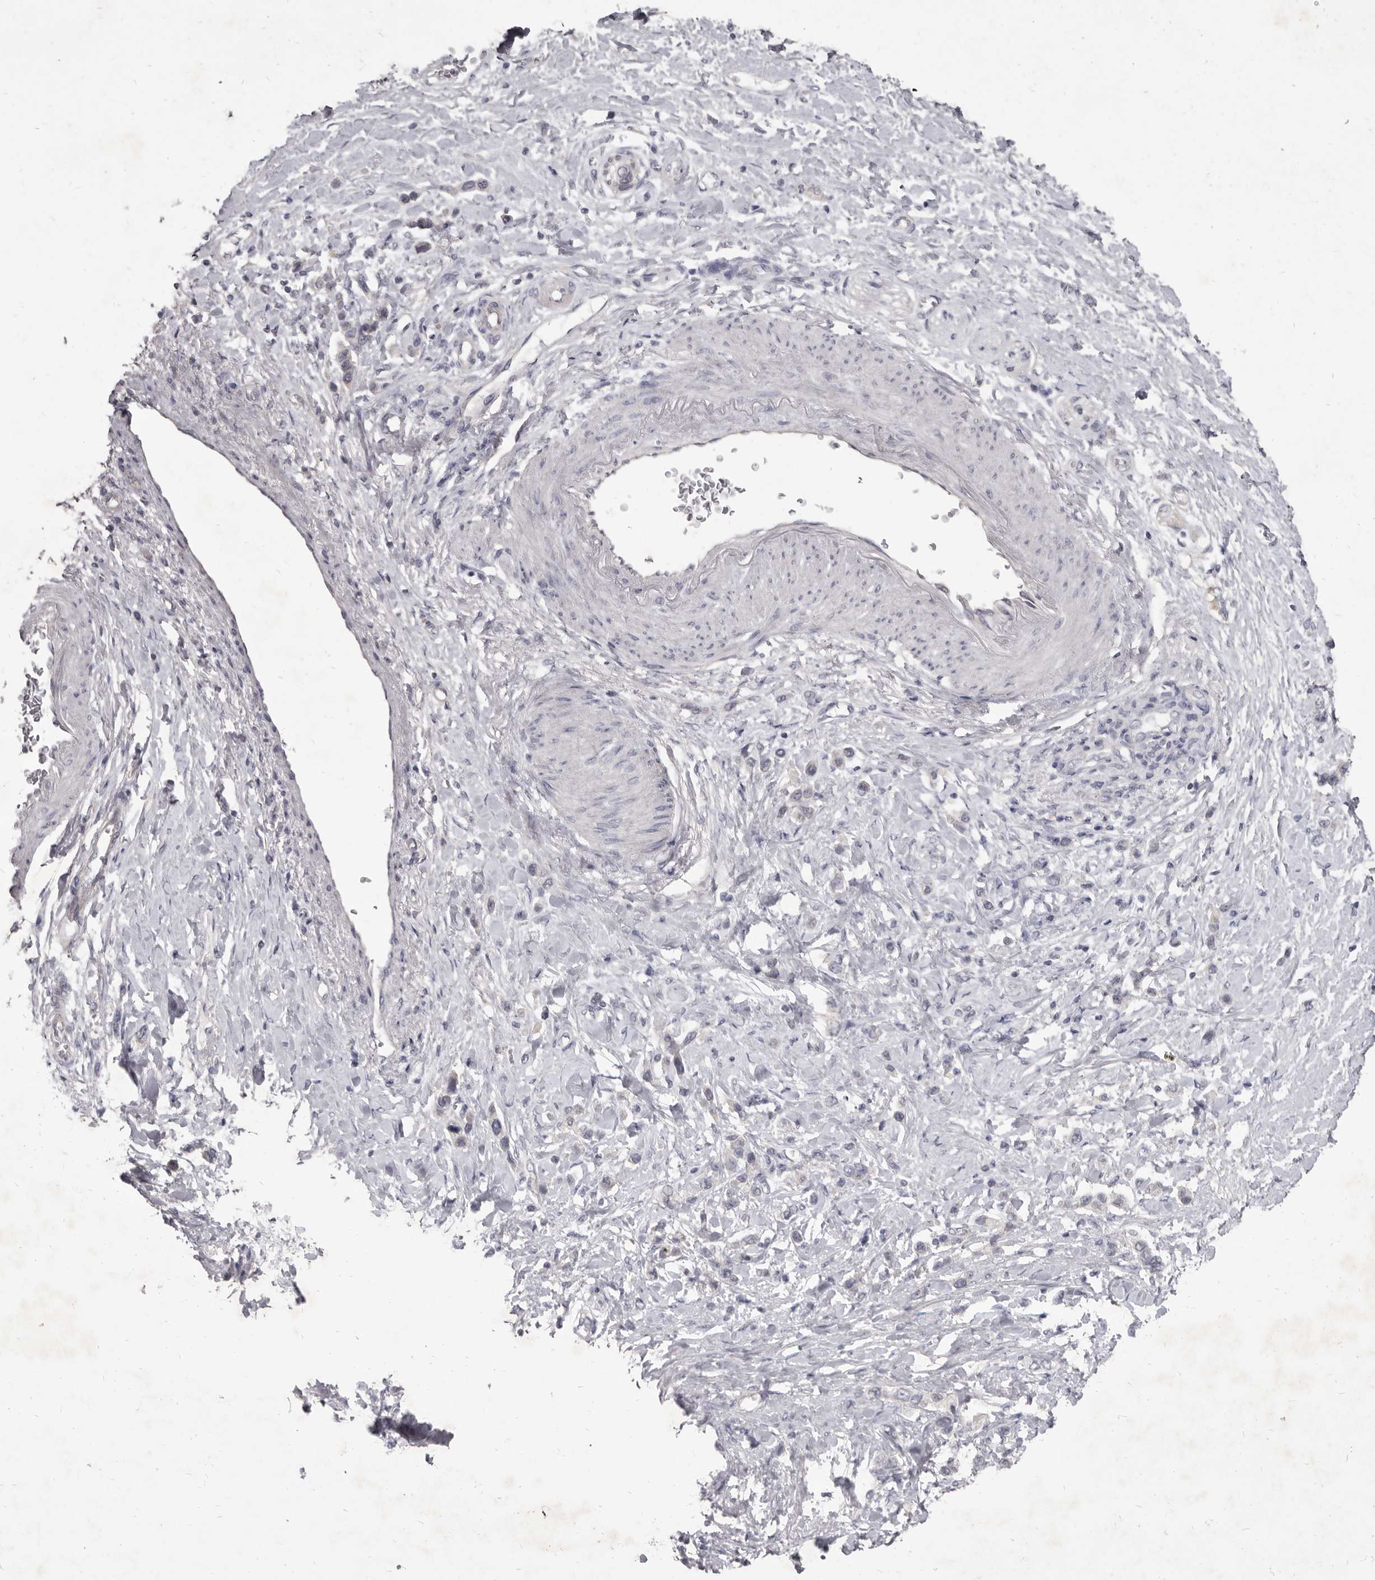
{"staining": {"intensity": "negative", "quantity": "none", "location": "none"}, "tissue": "stomach cancer", "cell_type": "Tumor cells", "image_type": "cancer", "snomed": [{"axis": "morphology", "description": "Adenocarcinoma, NOS"}, {"axis": "topography", "description": "Stomach"}], "caption": "There is no significant staining in tumor cells of stomach cancer.", "gene": "GSK3B", "patient": {"sex": "female", "age": 65}}